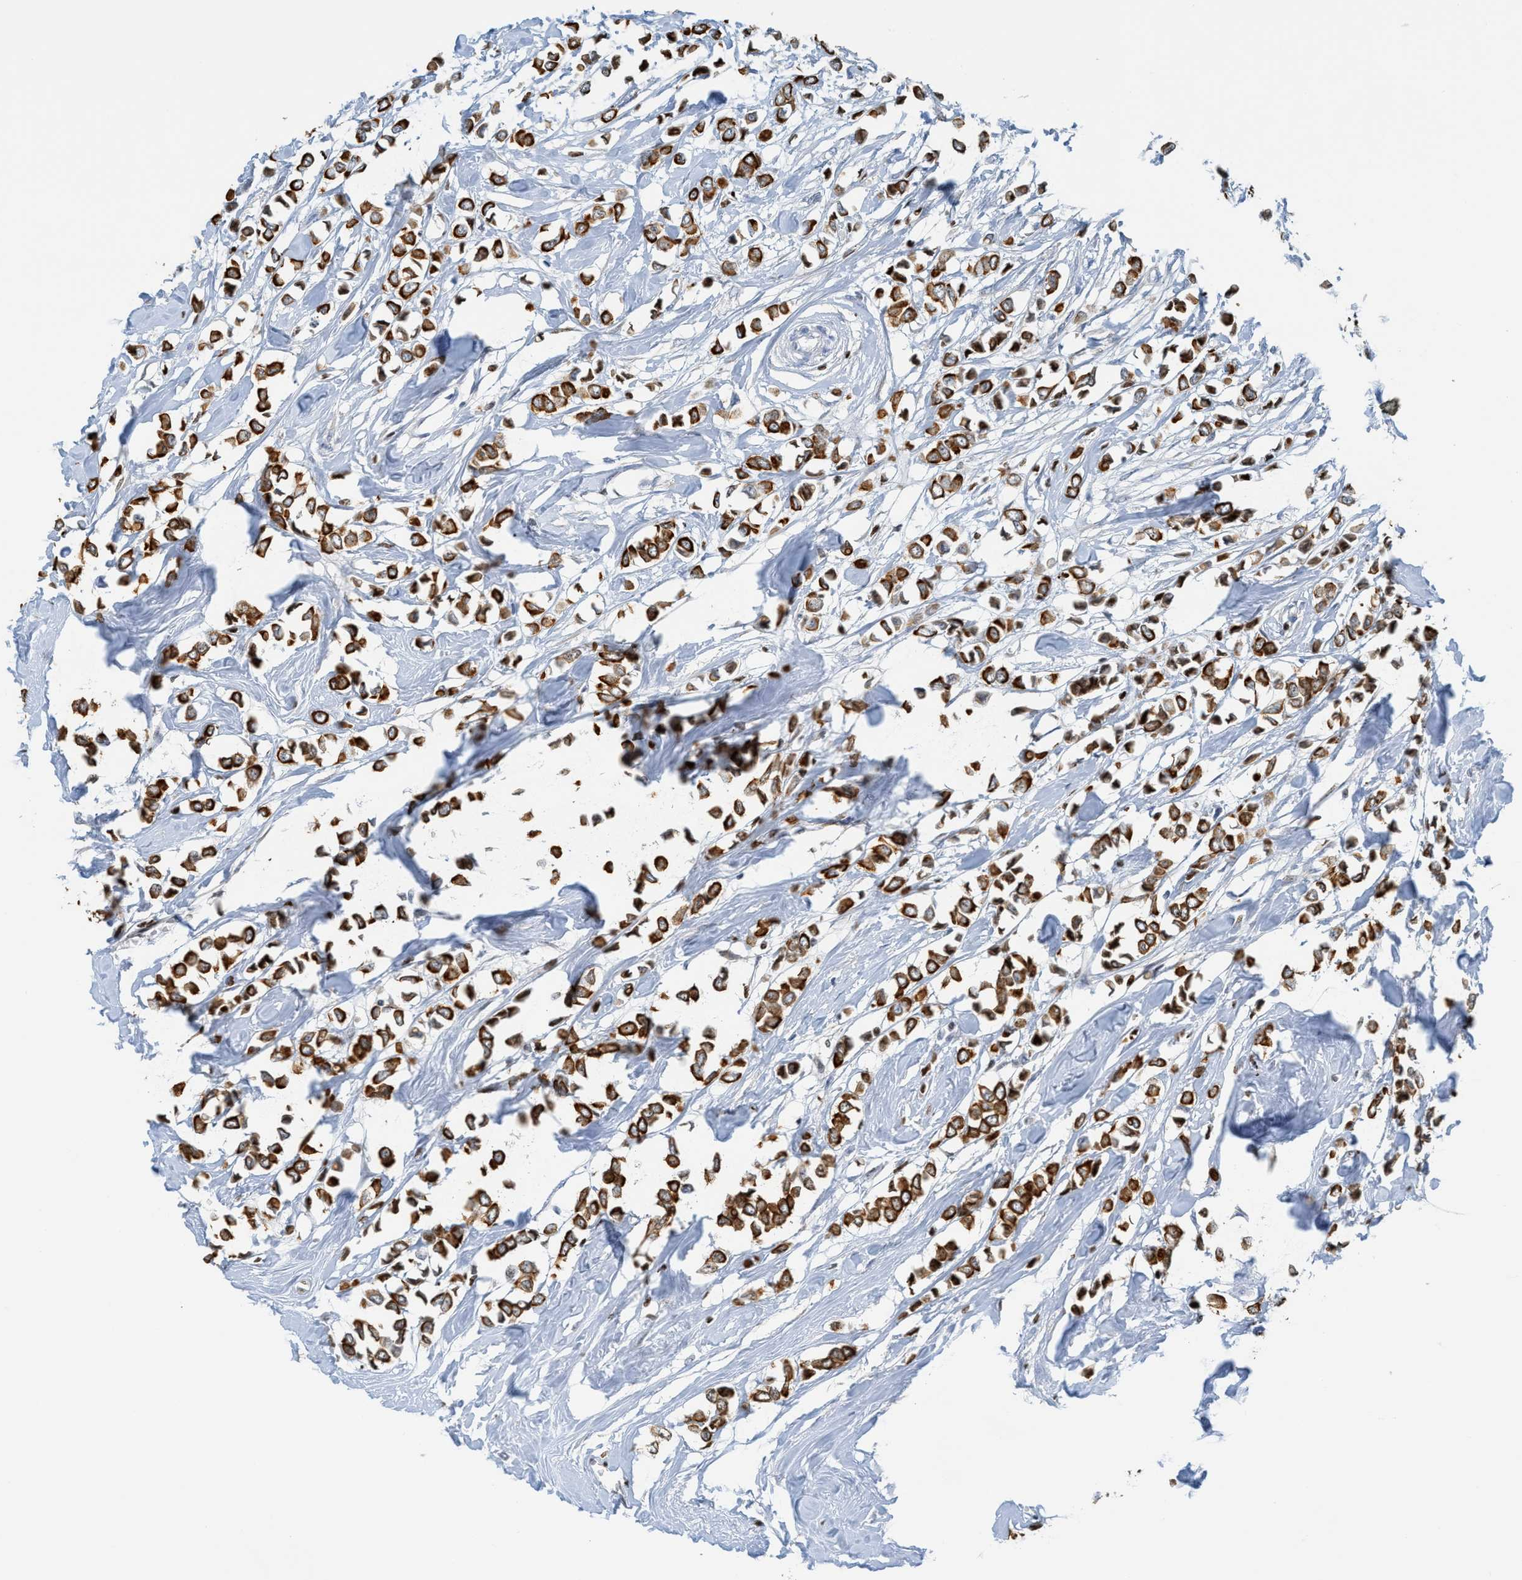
{"staining": {"intensity": "strong", "quantity": ">75%", "location": "cytoplasmic/membranous"}, "tissue": "breast cancer", "cell_type": "Tumor cells", "image_type": "cancer", "snomed": [{"axis": "morphology", "description": "Lobular carcinoma"}, {"axis": "topography", "description": "Breast"}], "caption": "Immunohistochemistry histopathology image of lobular carcinoma (breast) stained for a protein (brown), which demonstrates high levels of strong cytoplasmic/membranous staining in about >75% of tumor cells.", "gene": "SH3D19", "patient": {"sex": "female", "age": 51}}